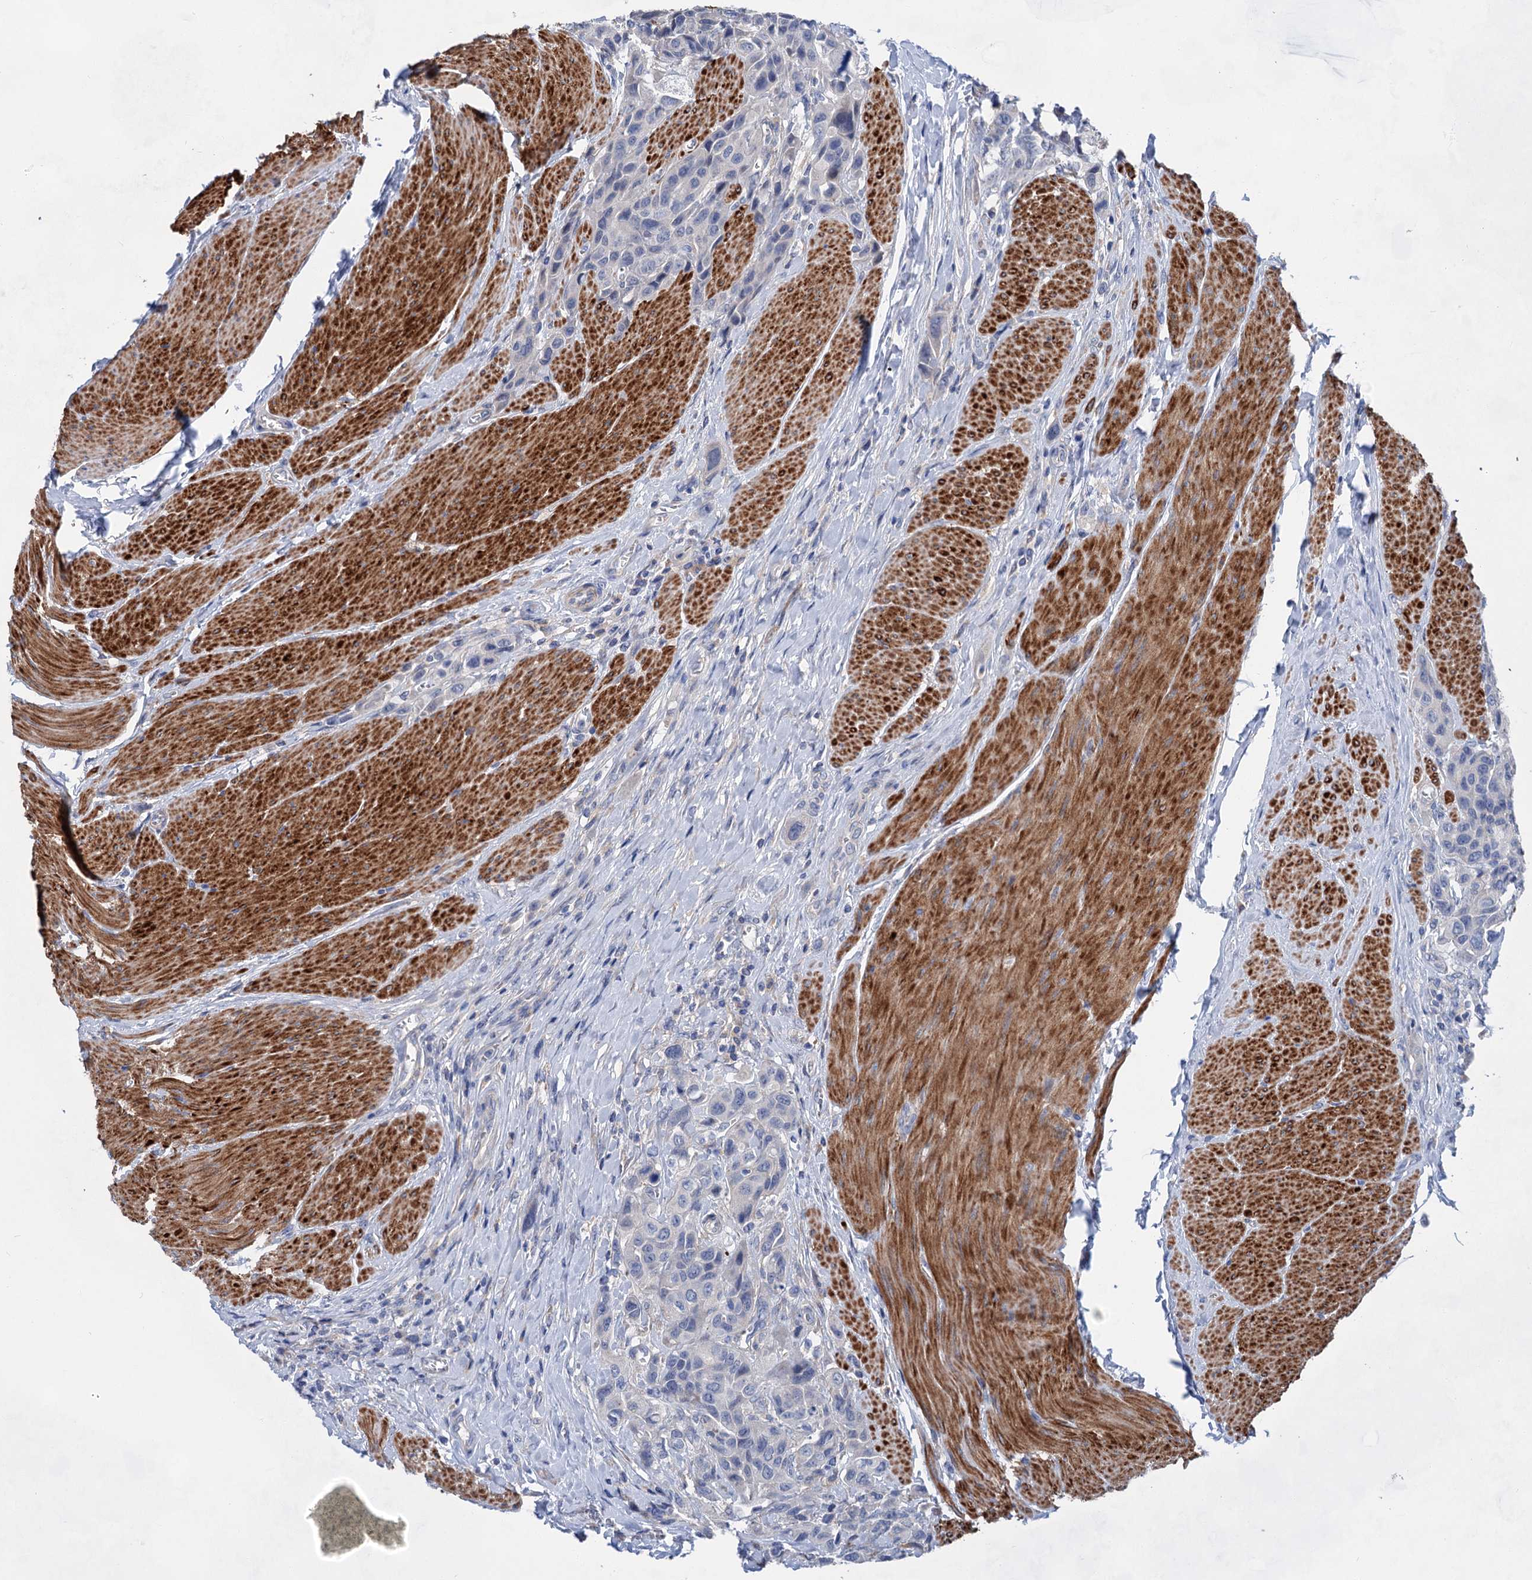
{"staining": {"intensity": "negative", "quantity": "none", "location": "none"}, "tissue": "urothelial cancer", "cell_type": "Tumor cells", "image_type": "cancer", "snomed": [{"axis": "morphology", "description": "Urothelial carcinoma, High grade"}, {"axis": "topography", "description": "Urinary bladder"}], "caption": "Immunohistochemical staining of high-grade urothelial carcinoma exhibits no significant positivity in tumor cells.", "gene": "GPR155", "patient": {"sex": "male", "age": 50}}